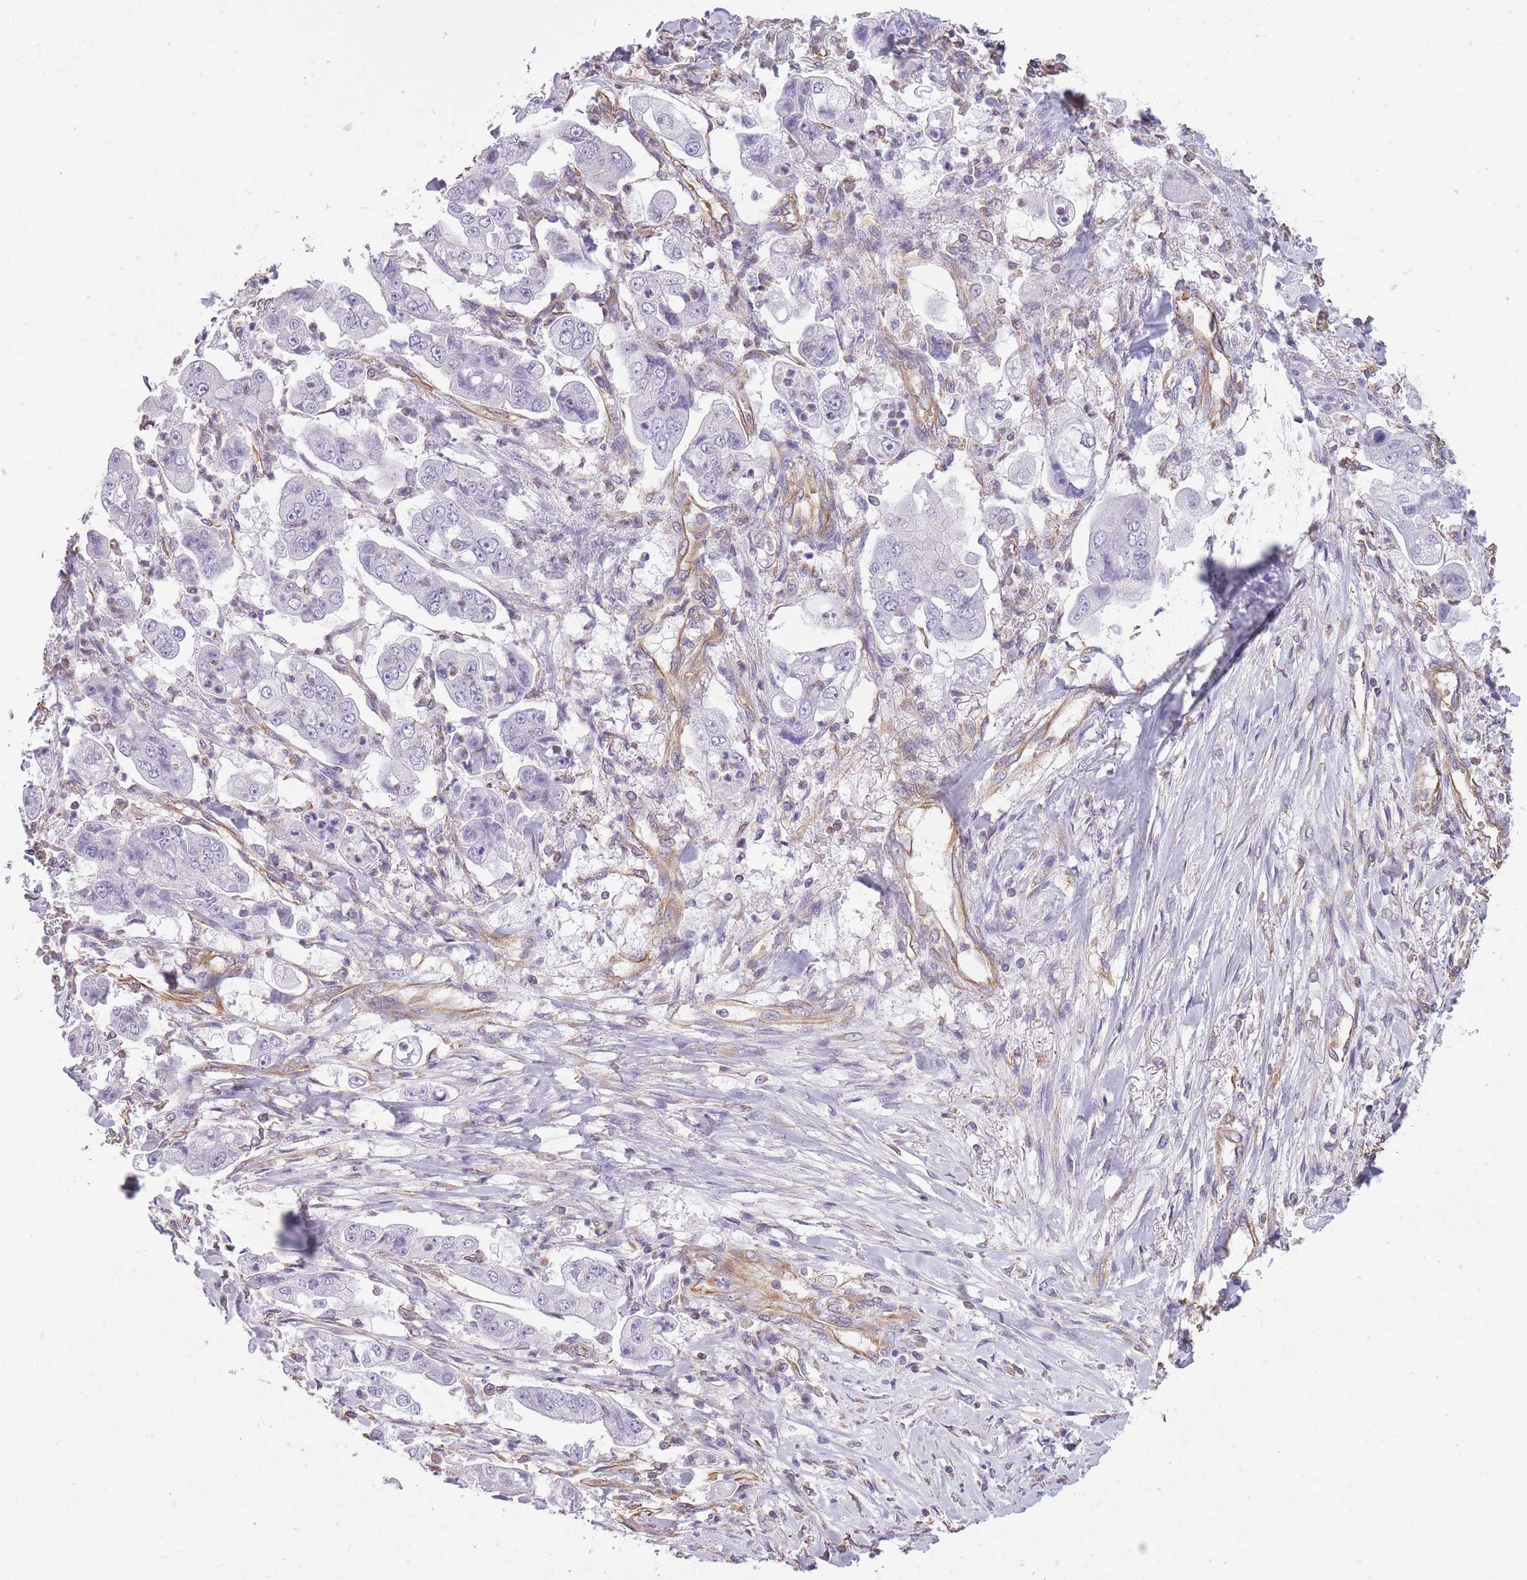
{"staining": {"intensity": "negative", "quantity": "none", "location": "none"}, "tissue": "stomach cancer", "cell_type": "Tumor cells", "image_type": "cancer", "snomed": [{"axis": "morphology", "description": "Adenocarcinoma, NOS"}, {"axis": "topography", "description": "Stomach"}], "caption": "An image of human stomach cancer (adenocarcinoma) is negative for staining in tumor cells.", "gene": "ADD1", "patient": {"sex": "male", "age": 62}}